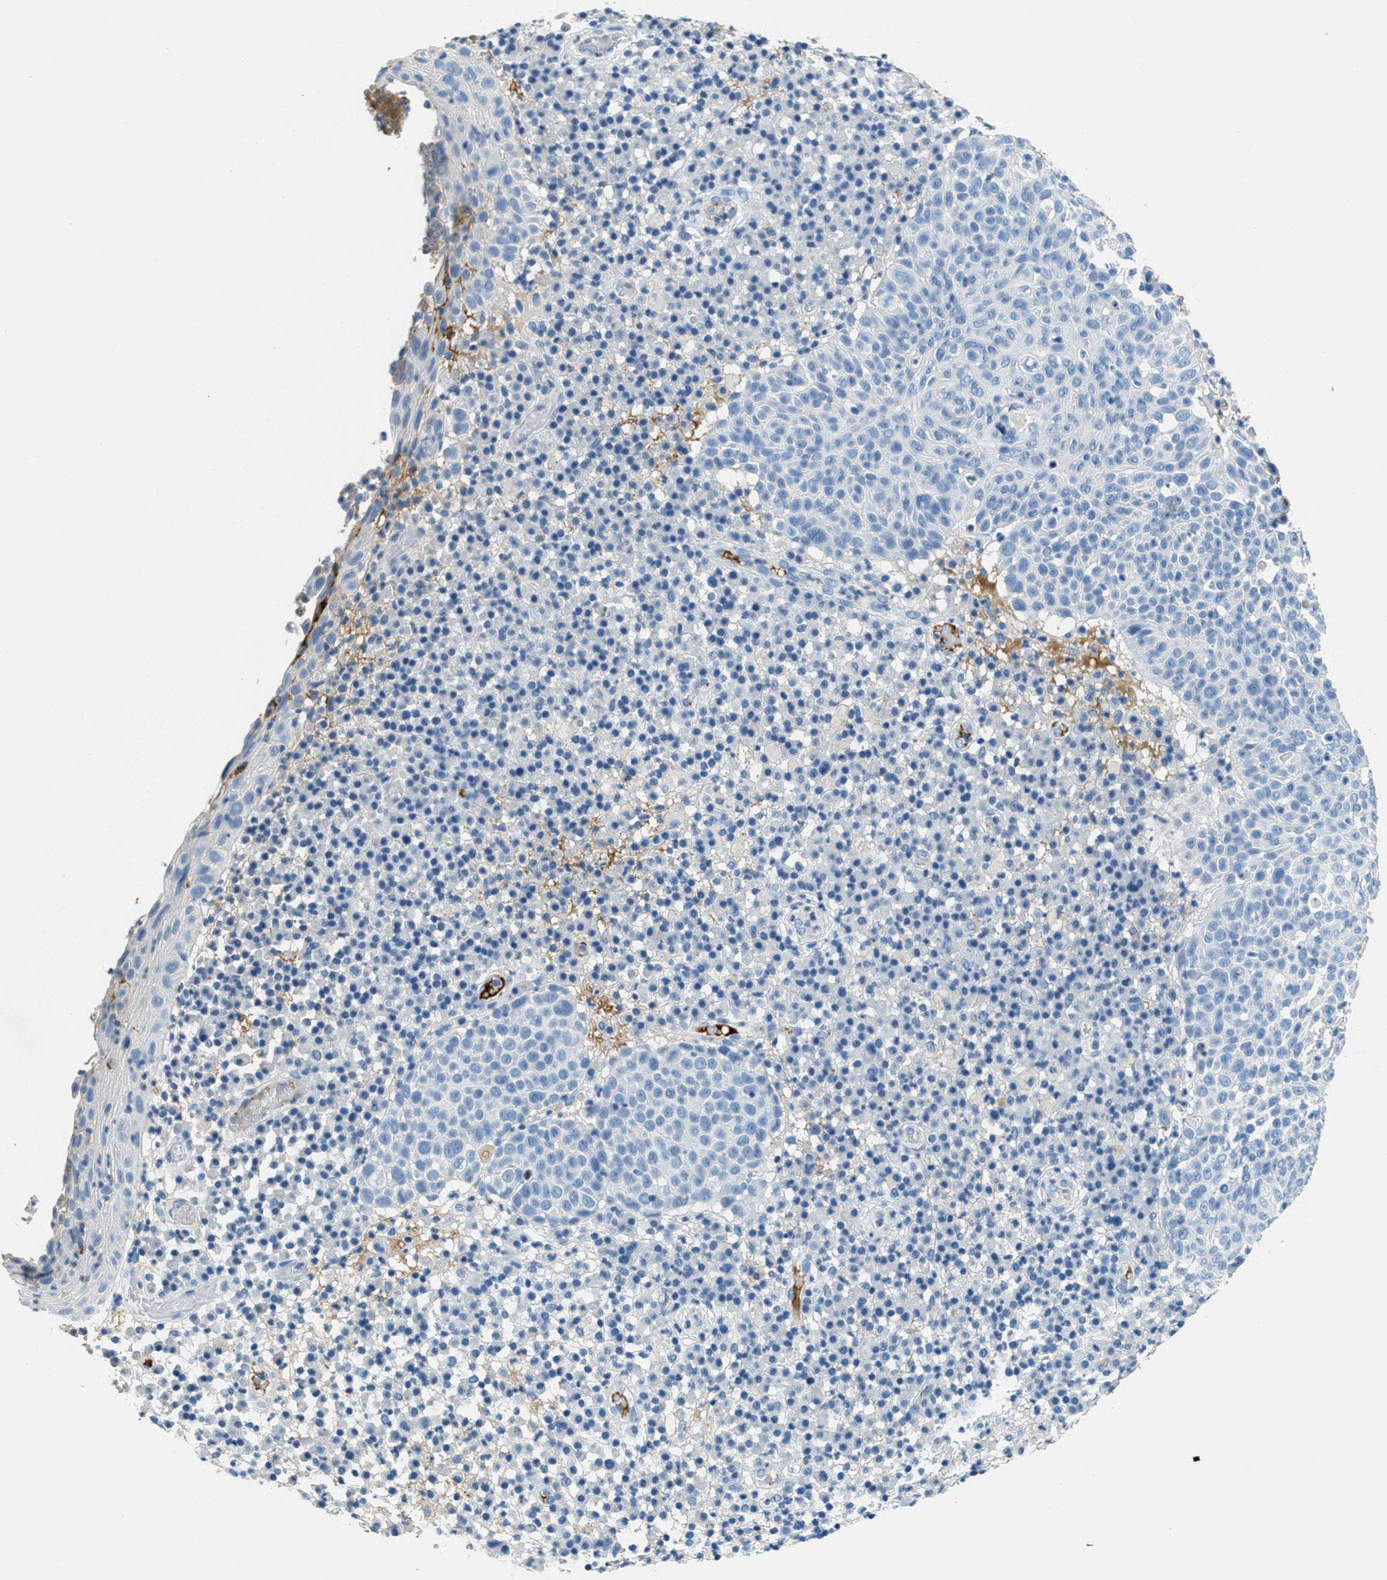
{"staining": {"intensity": "negative", "quantity": "none", "location": "none"}, "tissue": "skin cancer", "cell_type": "Tumor cells", "image_type": "cancer", "snomed": [{"axis": "morphology", "description": "Squamous cell carcinoma in situ, NOS"}, {"axis": "morphology", "description": "Squamous cell carcinoma, NOS"}, {"axis": "topography", "description": "Skin"}], "caption": "The image shows no significant positivity in tumor cells of skin cancer (squamous cell carcinoma in situ).", "gene": "A2M", "patient": {"sex": "male", "age": 93}}